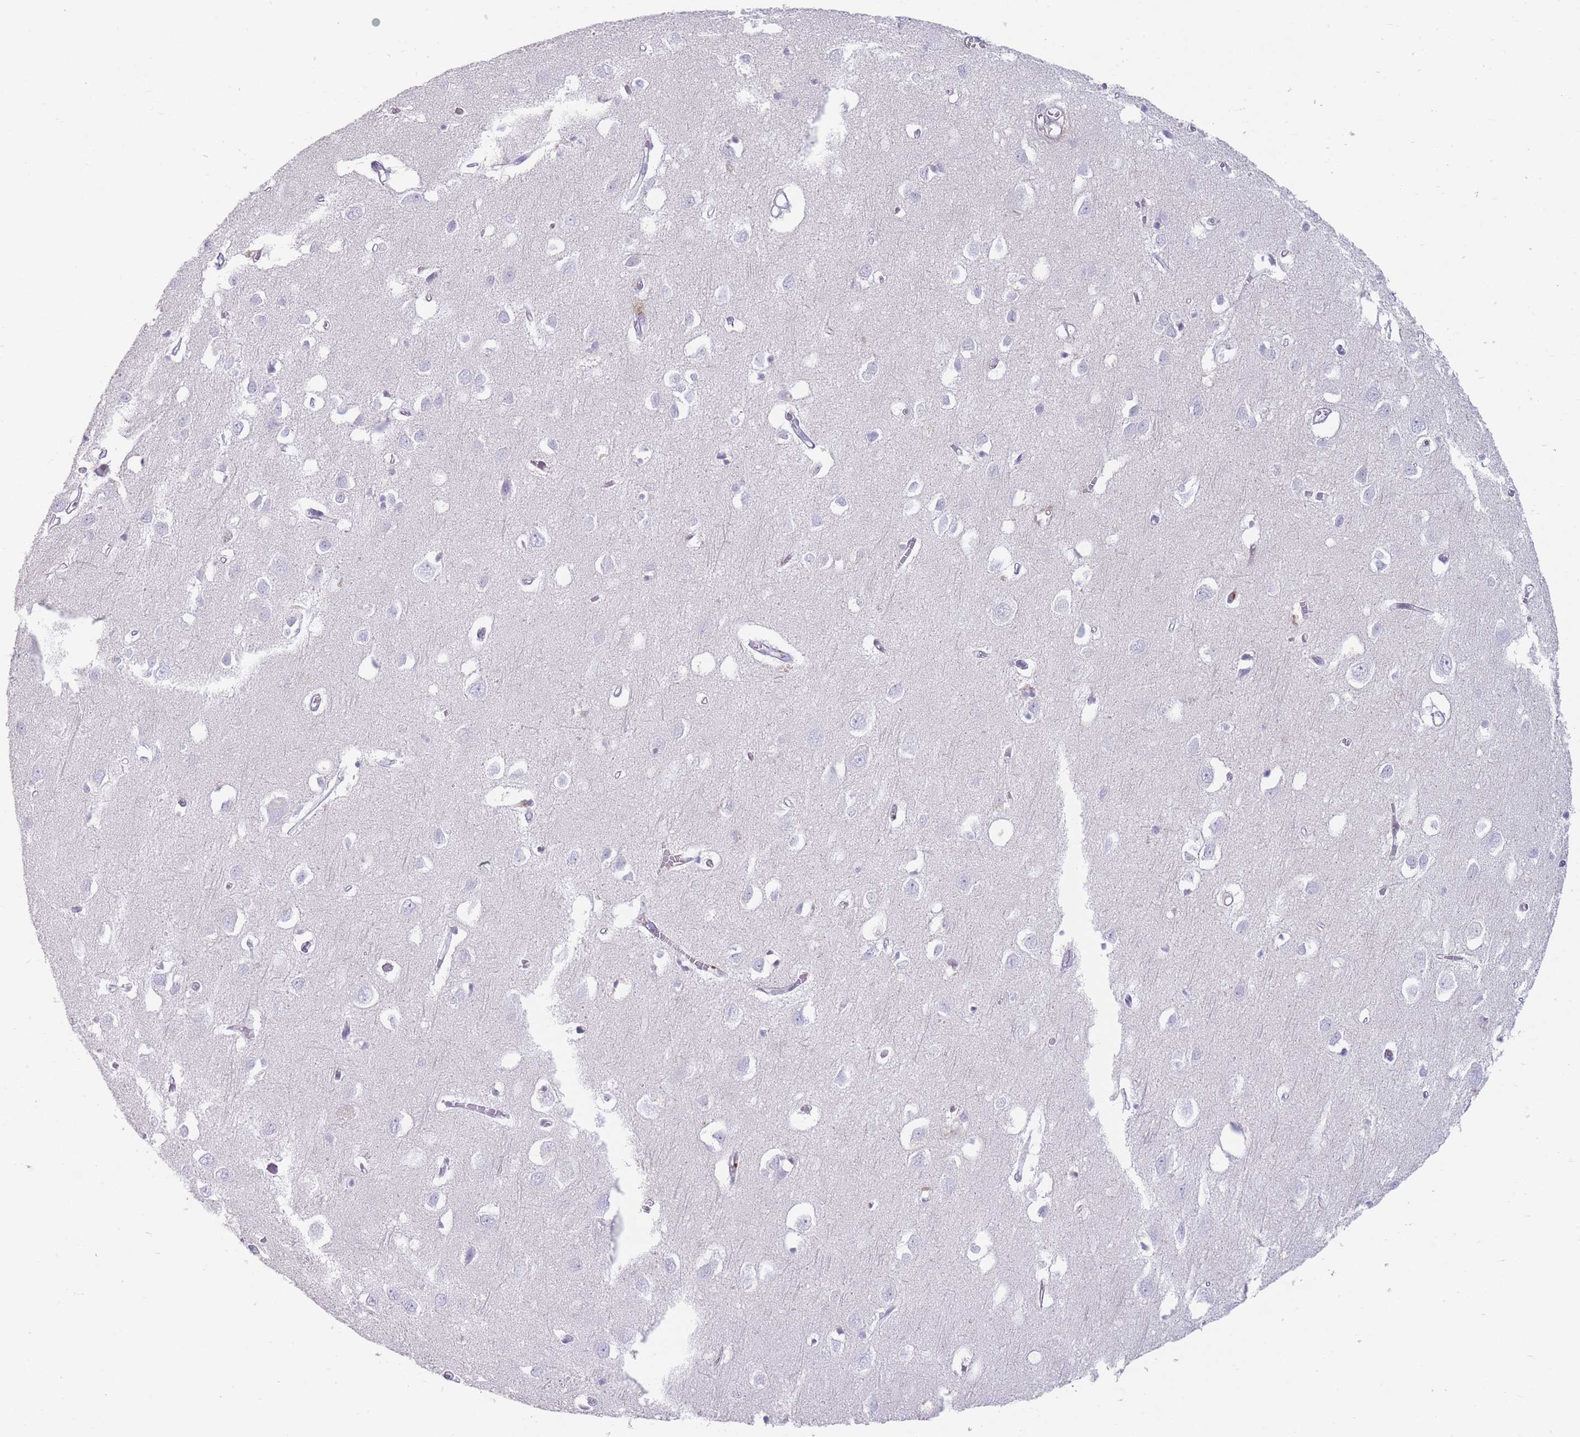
{"staining": {"intensity": "negative", "quantity": "none", "location": "none"}, "tissue": "cerebral cortex", "cell_type": "Endothelial cells", "image_type": "normal", "snomed": [{"axis": "morphology", "description": "Normal tissue, NOS"}, {"axis": "topography", "description": "Cerebral cortex"}], "caption": "Benign cerebral cortex was stained to show a protein in brown. There is no significant positivity in endothelial cells.", "gene": "IFNA10", "patient": {"sex": "female", "age": 64}}